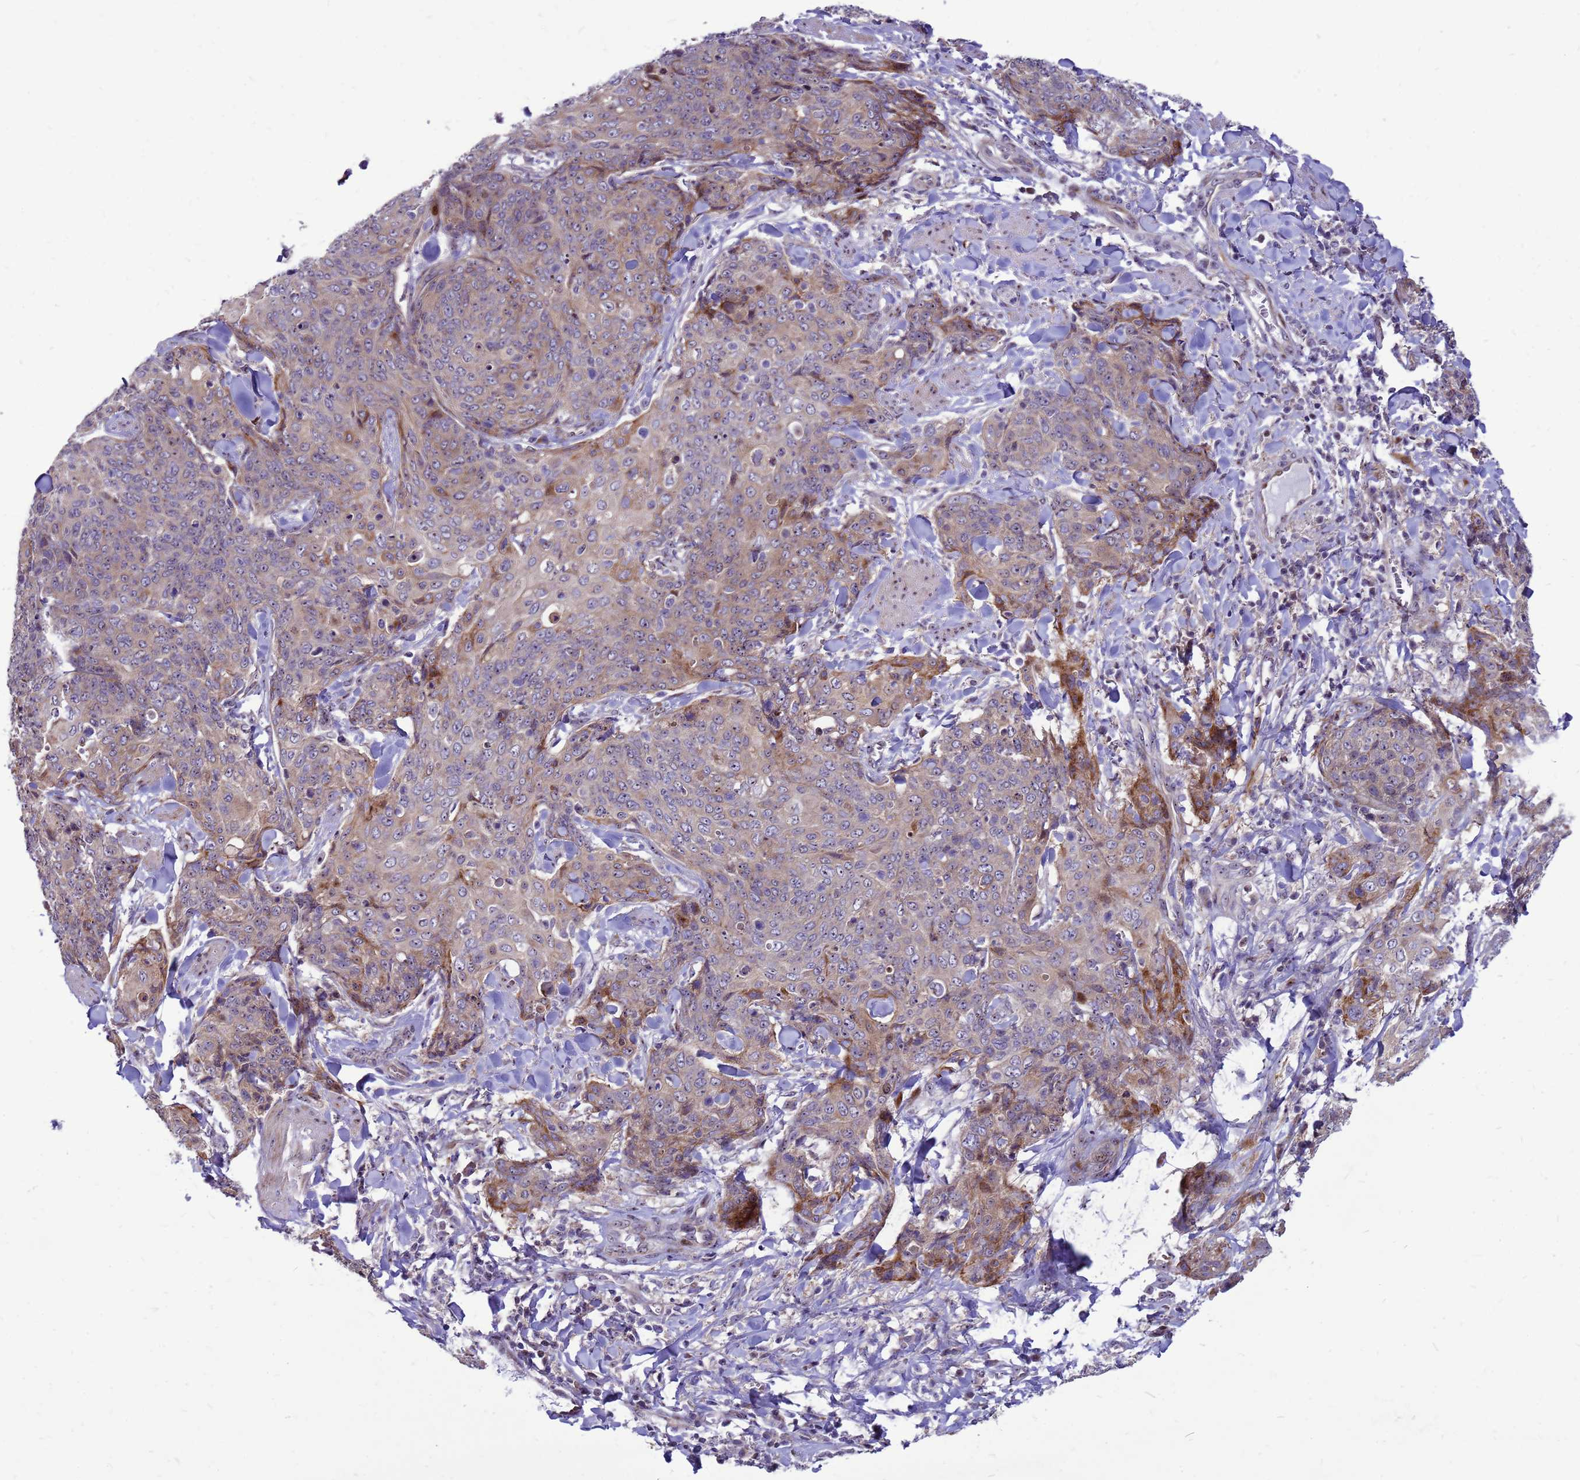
{"staining": {"intensity": "moderate", "quantity": "<25%", "location": "cytoplasmic/membranous"}, "tissue": "skin cancer", "cell_type": "Tumor cells", "image_type": "cancer", "snomed": [{"axis": "morphology", "description": "Squamous cell carcinoma, NOS"}, {"axis": "topography", "description": "Skin"}, {"axis": "topography", "description": "Vulva"}], "caption": "This image demonstrates skin squamous cell carcinoma stained with IHC to label a protein in brown. The cytoplasmic/membranous of tumor cells show moderate positivity for the protein. Nuclei are counter-stained blue.", "gene": "RSPO1", "patient": {"sex": "female", "age": 85}}